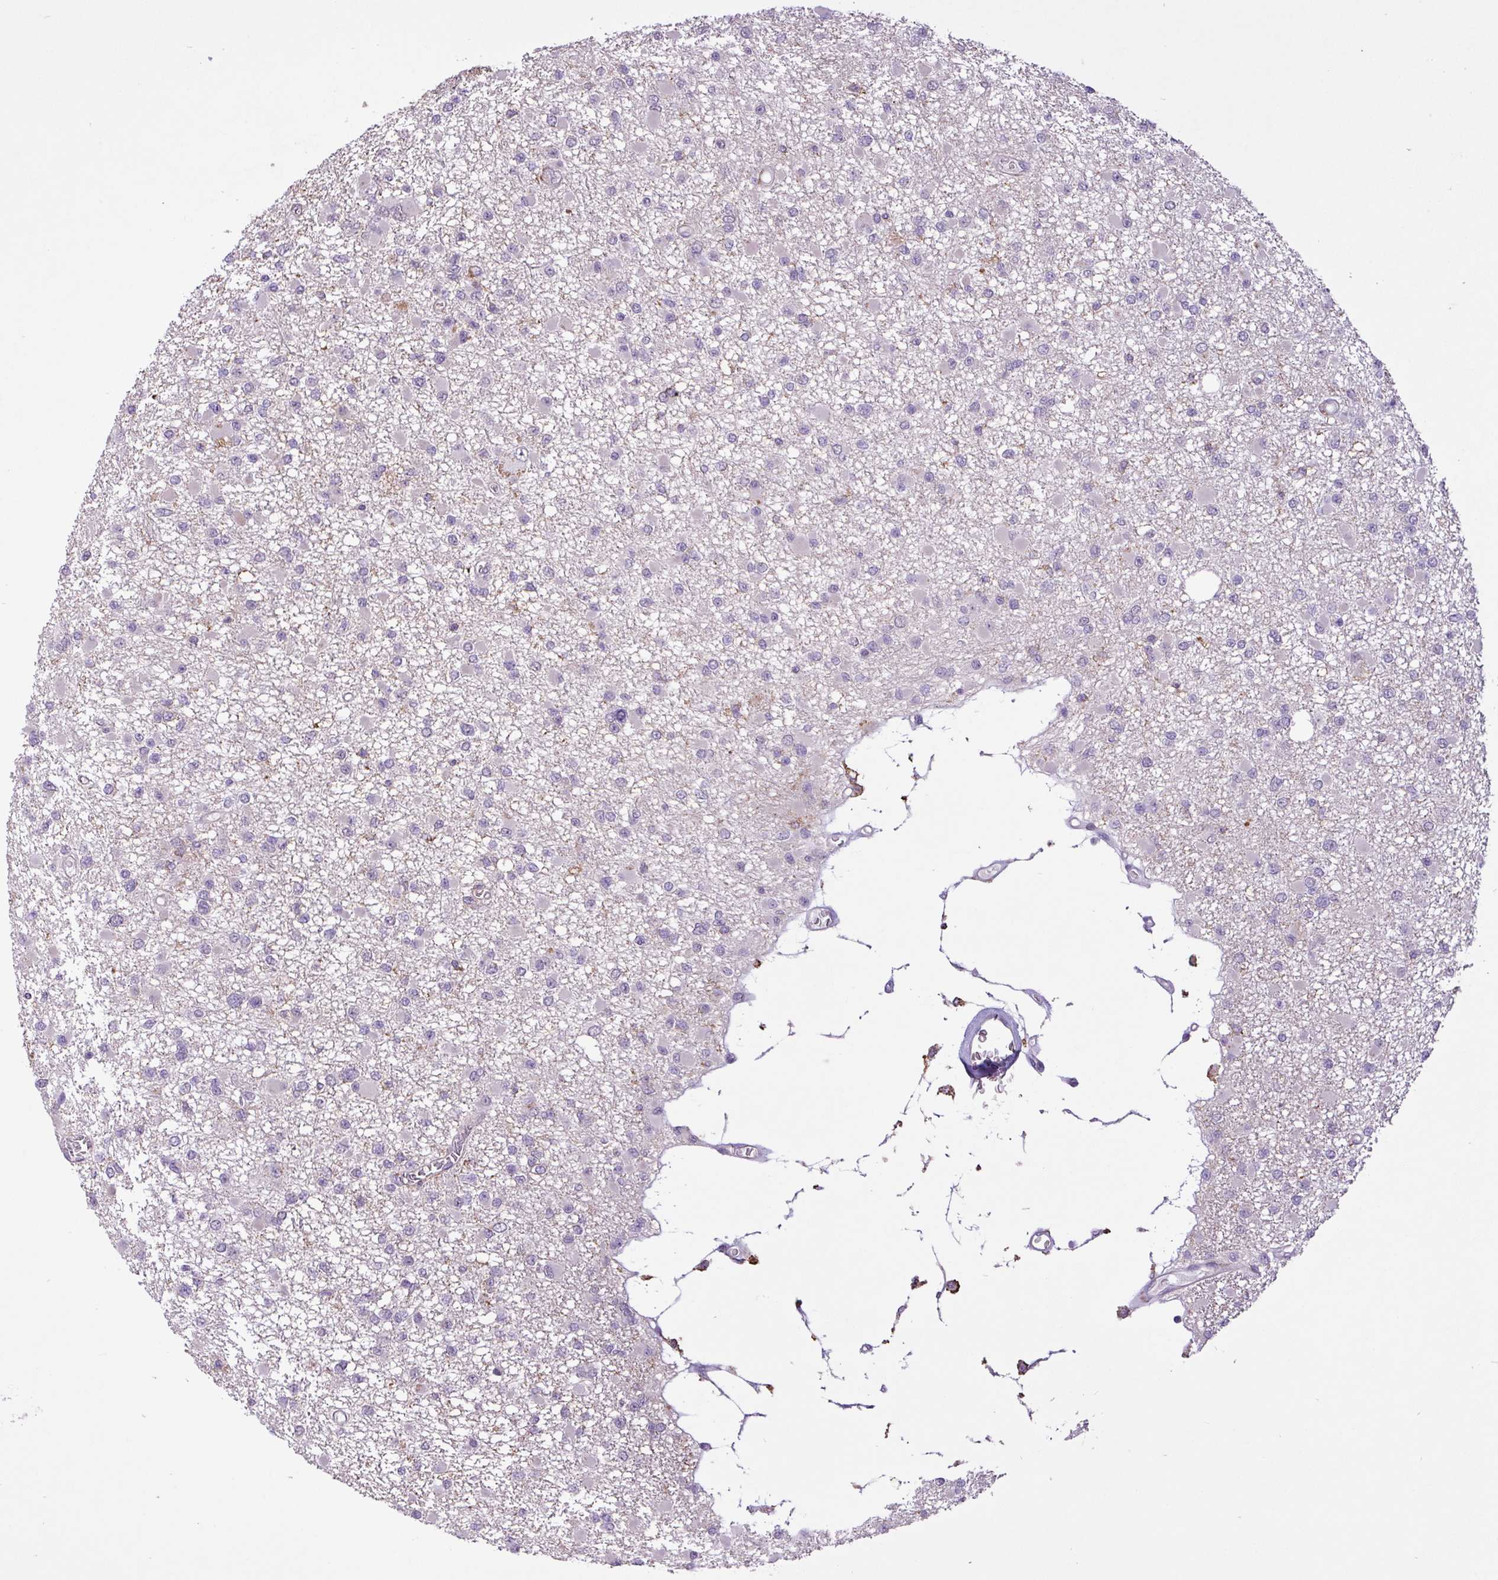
{"staining": {"intensity": "negative", "quantity": "none", "location": "none"}, "tissue": "glioma", "cell_type": "Tumor cells", "image_type": "cancer", "snomed": [{"axis": "morphology", "description": "Glioma, malignant, Low grade"}, {"axis": "topography", "description": "Brain"}], "caption": "Immunohistochemistry of malignant low-grade glioma shows no positivity in tumor cells.", "gene": "RPP25L", "patient": {"sex": "female", "age": 22}}